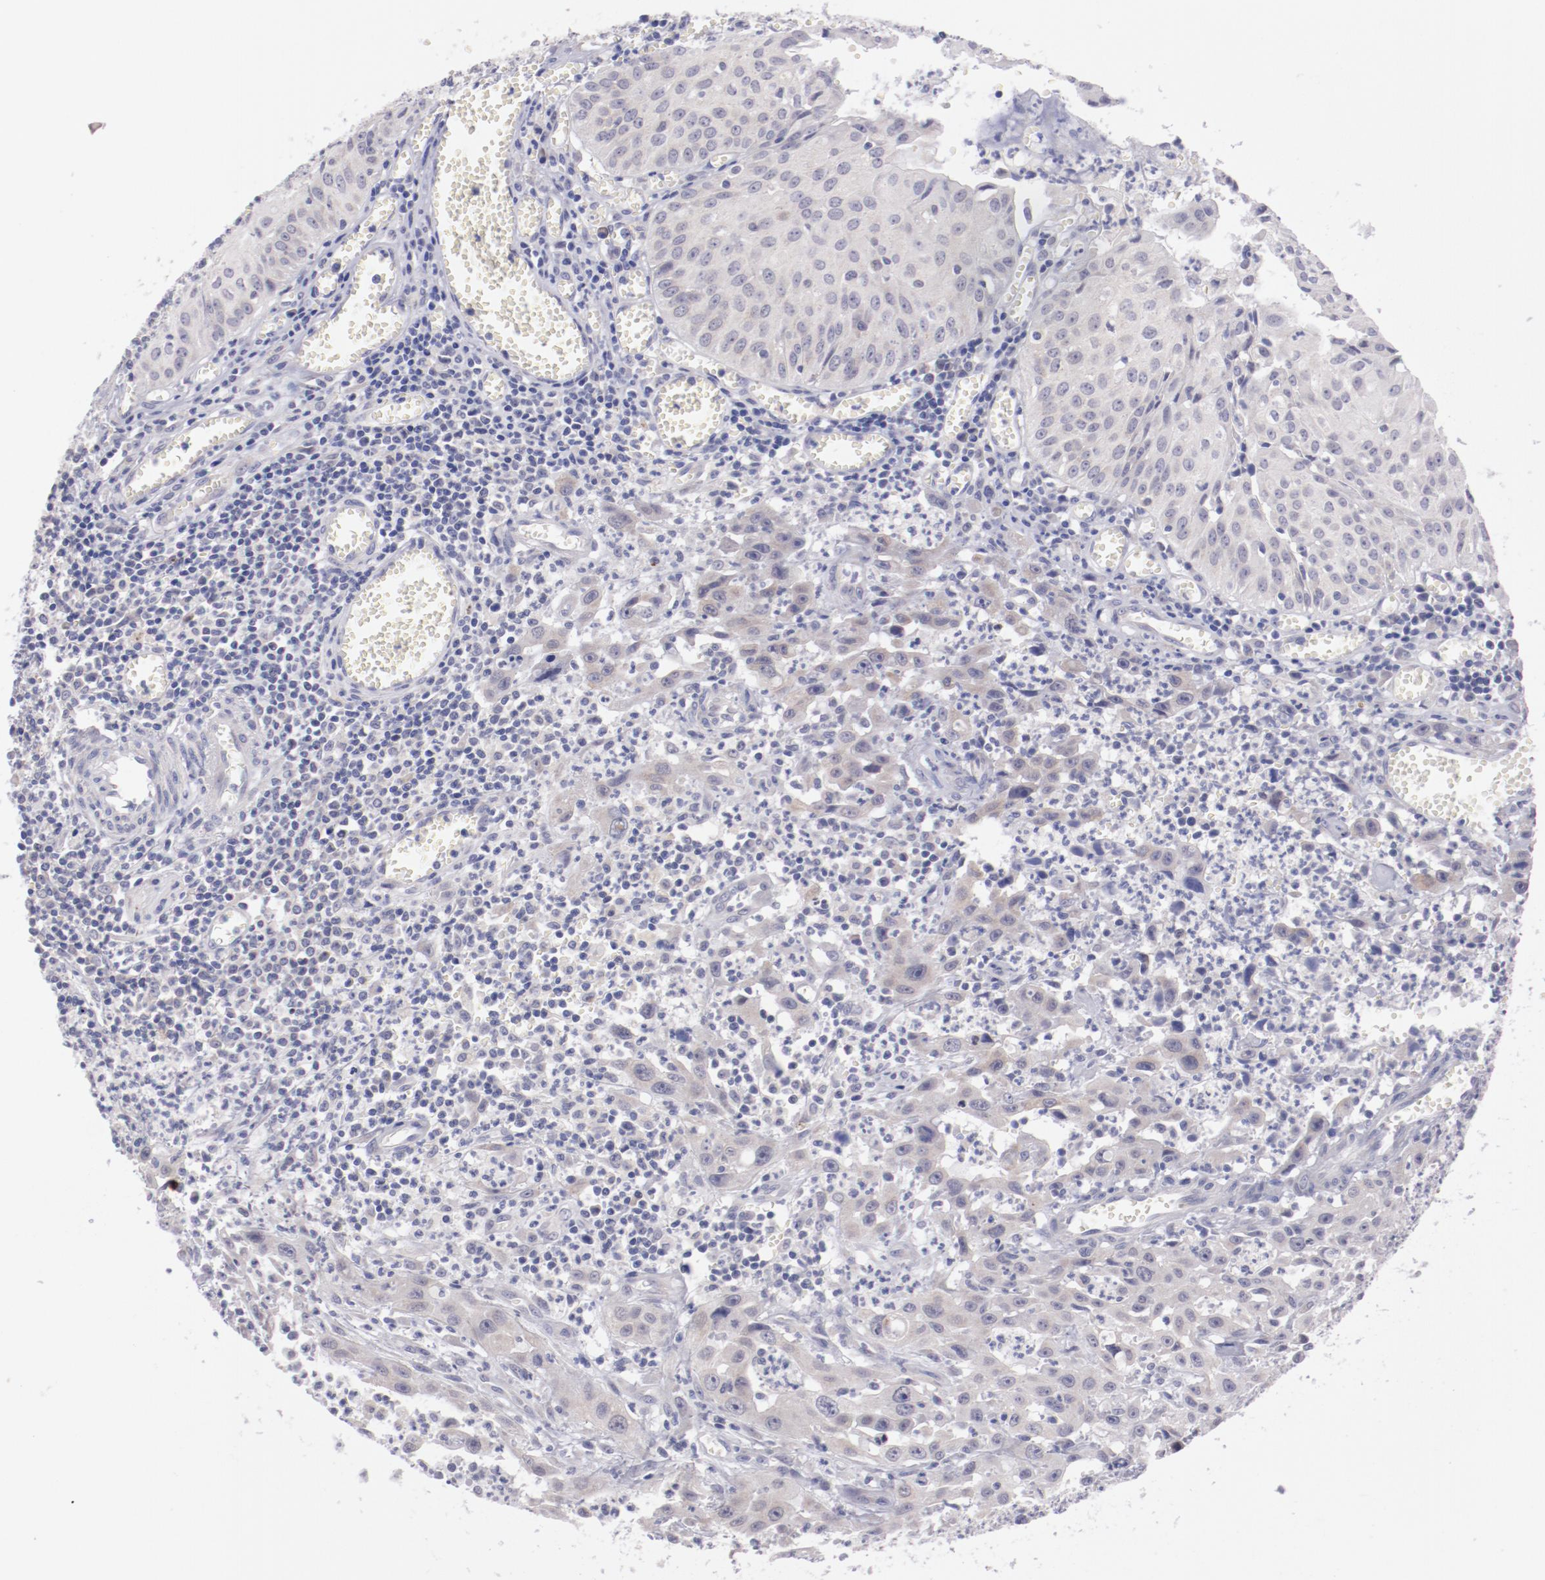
{"staining": {"intensity": "negative", "quantity": "none", "location": "none"}, "tissue": "urothelial cancer", "cell_type": "Tumor cells", "image_type": "cancer", "snomed": [{"axis": "morphology", "description": "Urothelial carcinoma, High grade"}, {"axis": "topography", "description": "Urinary bladder"}], "caption": "DAB (3,3'-diaminobenzidine) immunohistochemical staining of human urothelial carcinoma (high-grade) reveals no significant staining in tumor cells.", "gene": "TRAF3", "patient": {"sex": "male", "age": 66}}